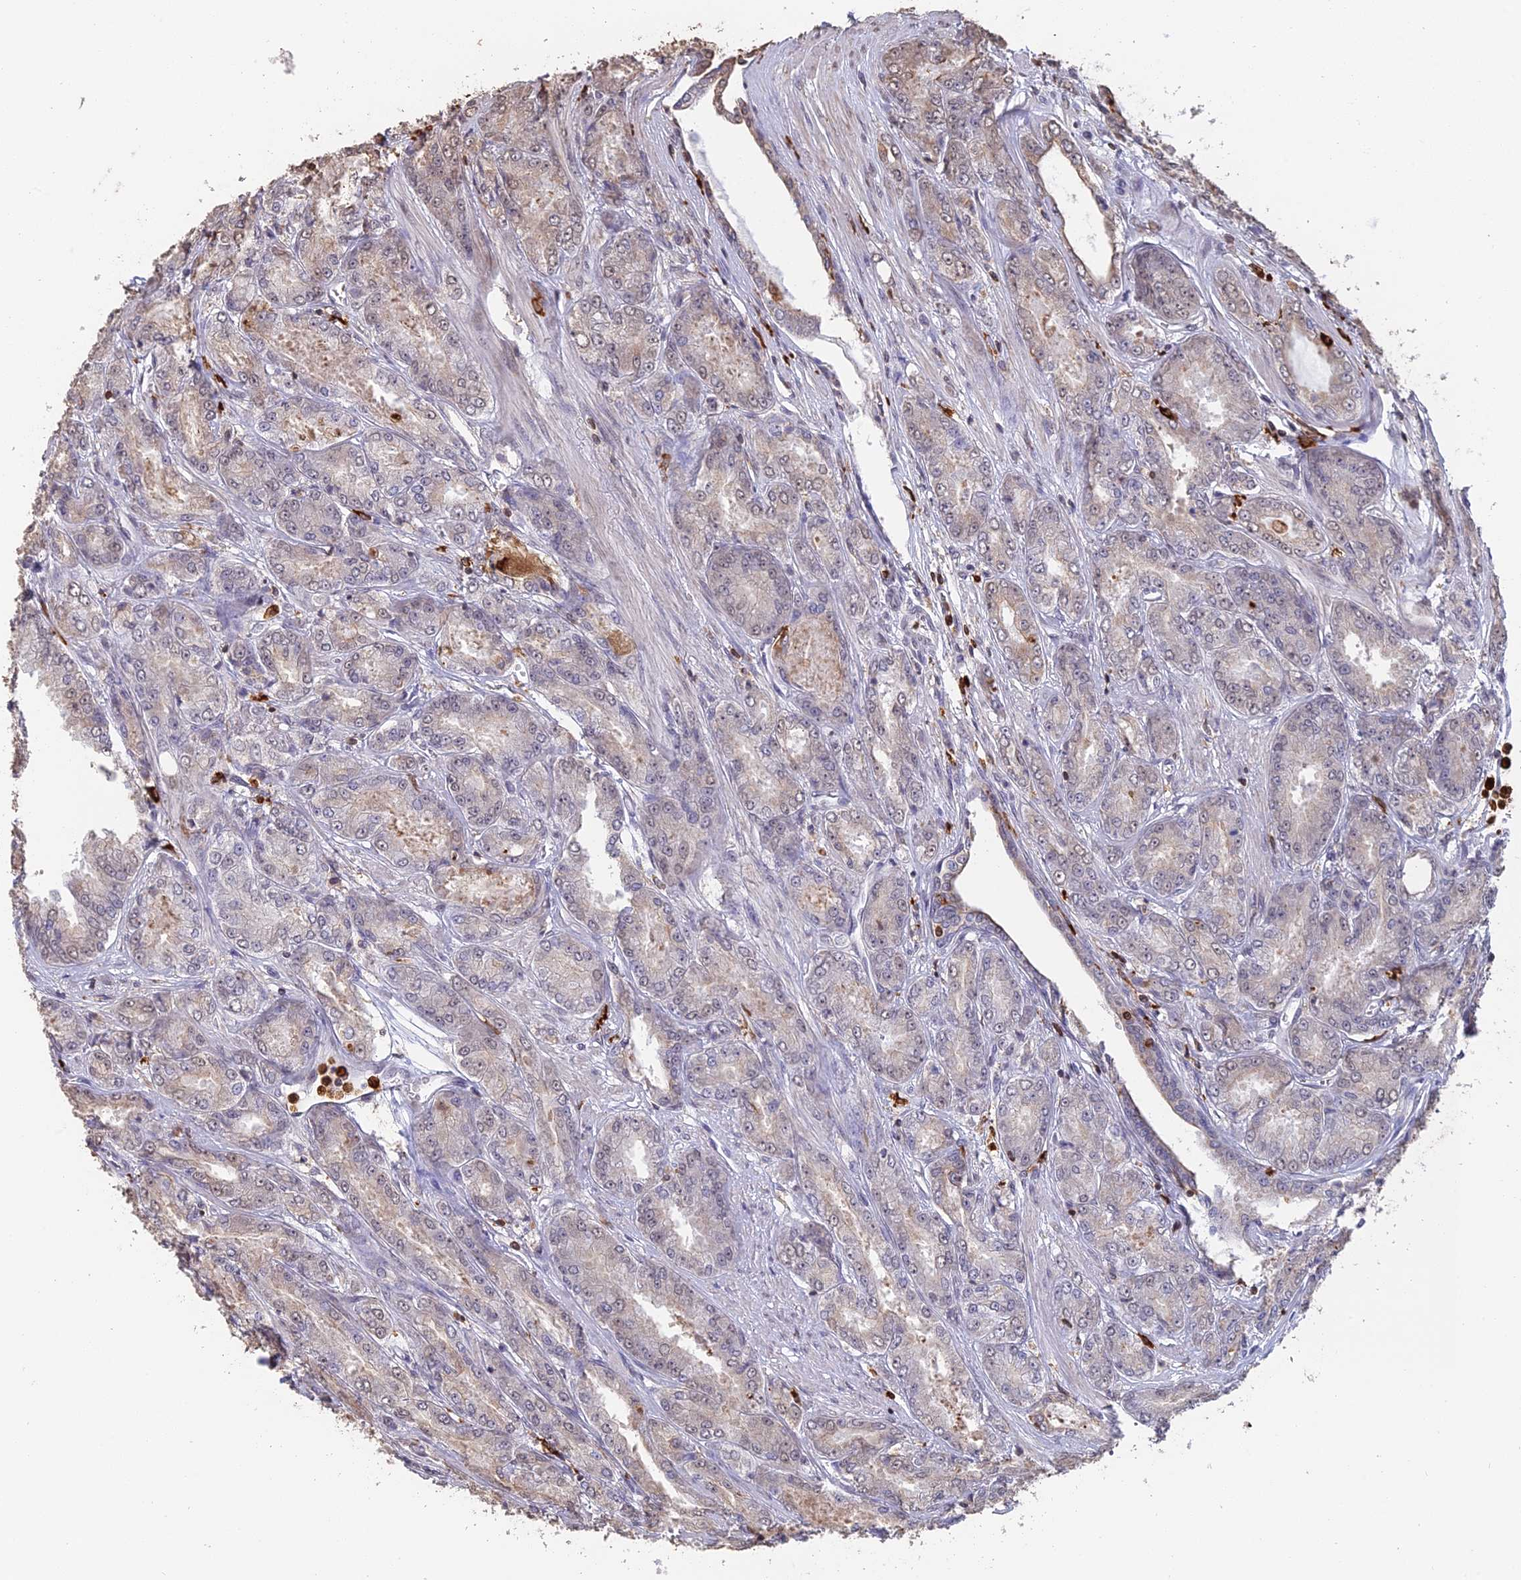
{"staining": {"intensity": "weak", "quantity": "<25%", "location": "cytoplasmic/membranous"}, "tissue": "prostate cancer", "cell_type": "Tumor cells", "image_type": "cancer", "snomed": [{"axis": "morphology", "description": "Adenocarcinoma, High grade"}, {"axis": "topography", "description": "Prostate"}], "caption": "Immunohistochemical staining of prostate high-grade adenocarcinoma exhibits no significant expression in tumor cells.", "gene": "APOBR", "patient": {"sex": "male", "age": 74}}